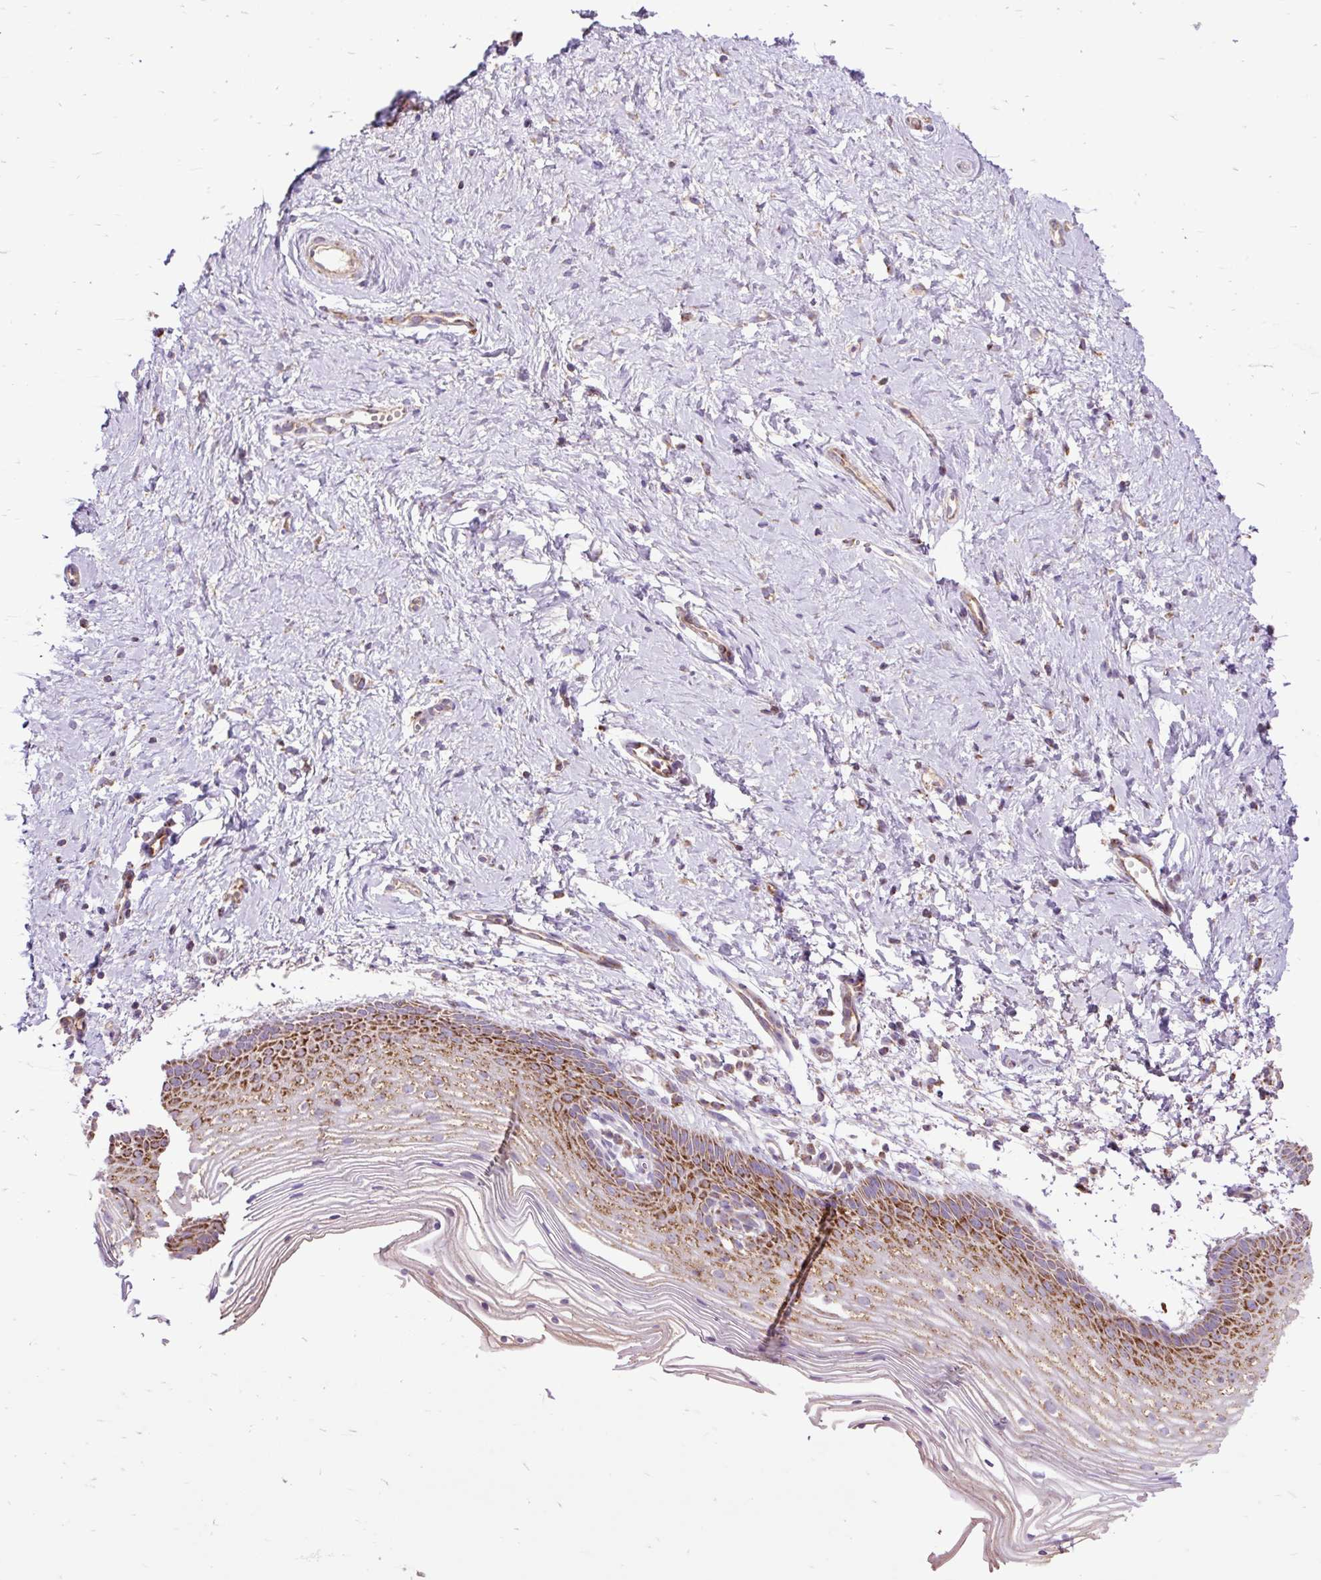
{"staining": {"intensity": "strong", "quantity": ">75%", "location": "cytoplasmic/membranous"}, "tissue": "vagina", "cell_type": "Squamous epithelial cells", "image_type": "normal", "snomed": [{"axis": "morphology", "description": "Normal tissue, NOS"}, {"axis": "topography", "description": "Vagina"}], "caption": "IHC staining of benign vagina, which displays high levels of strong cytoplasmic/membranous positivity in about >75% of squamous epithelial cells indicating strong cytoplasmic/membranous protein expression. The staining was performed using DAB (brown) for protein detection and nuclei were counterstained in hematoxylin (blue).", "gene": "TOMM40", "patient": {"sex": "female", "age": 56}}